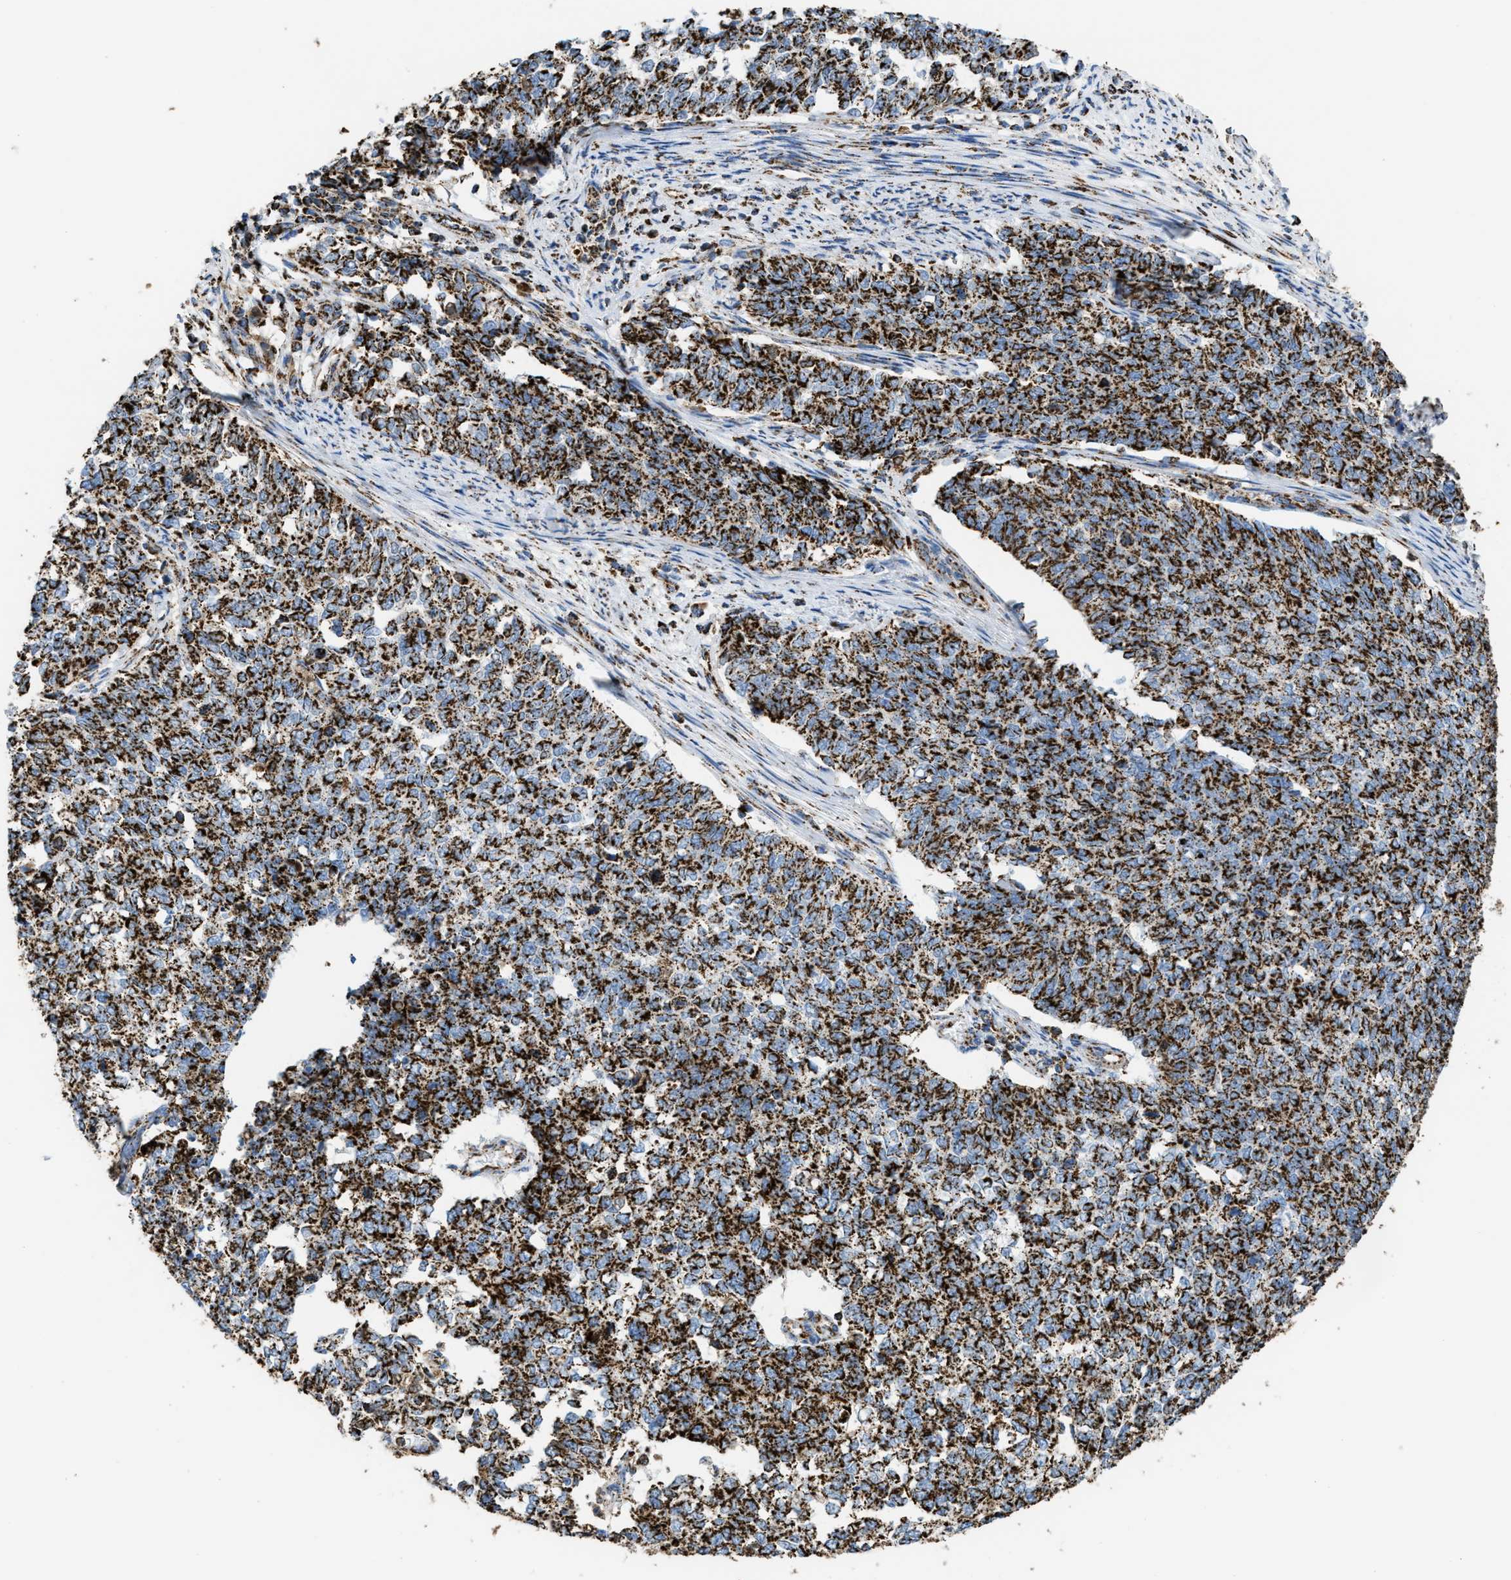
{"staining": {"intensity": "strong", "quantity": ">75%", "location": "cytoplasmic/membranous"}, "tissue": "cervical cancer", "cell_type": "Tumor cells", "image_type": "cancer", "snomed": [{"axis": "morphology", "description": "Squamous cell carcinoma, NOS"}, {"axis": "topography", "description": "Cervix"}], "caption": "Cervical cancer (squamous cell carcinoma) stained with a brown dye reveals strong cytoplasmic/membranous positive positivity in approximately >75% of tumor cells.", "gene": "ECHS1", "patient": {"sex": "female", "age": 63}}